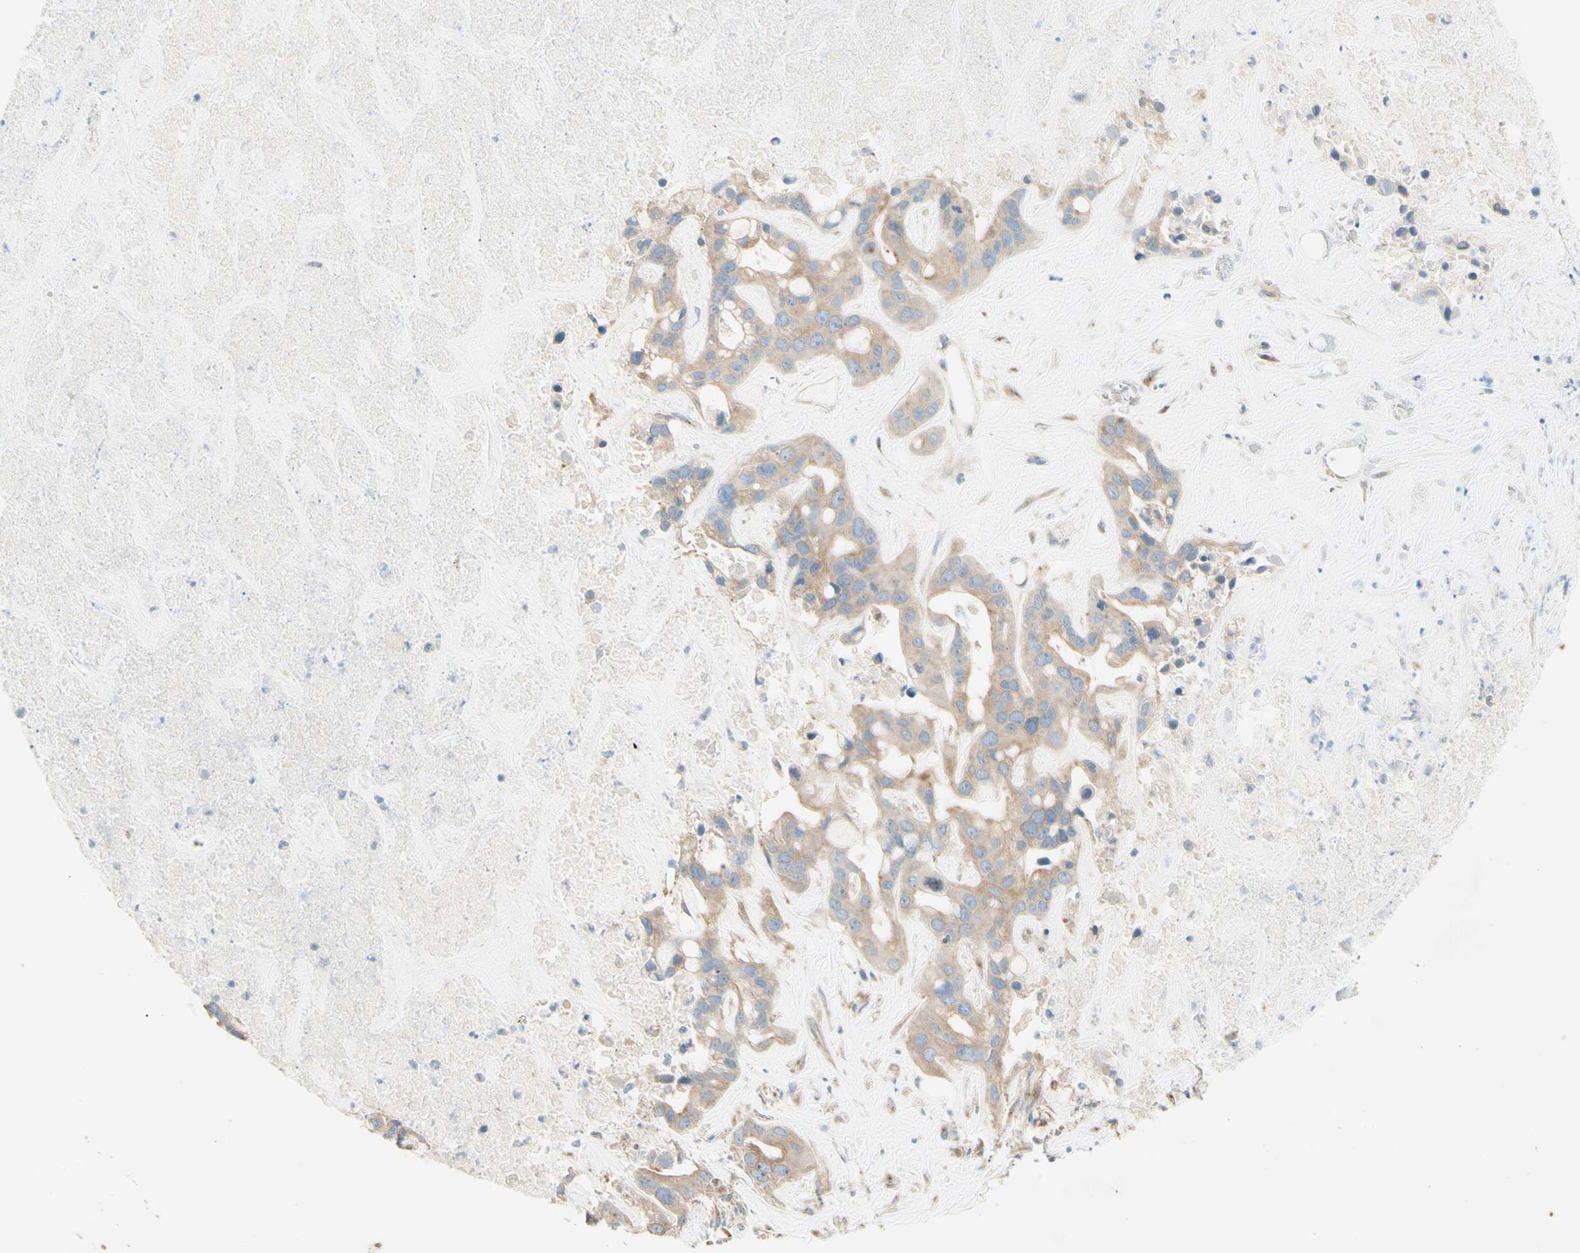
{"staining": {"intensity": "moderate", "quantity": ">75%", "location": "cytoplasmic/membranous"}, "tissue": "liver cancer", "cell_type": "Tumor cells", "image_type": "cancer", "snomed": [{"axis": "morphology", "description": "Cholangiocarcinoma"}, {"axis": "topography", "description": "Liver"}], "caption": "Immunohistochemistry (IHC) micrograph of neoplastic tissue: human liver cholangiocarcinoma stained using immunohistochemistry shows medium levels of moderate protein expression localized specifically in the cytoplasmic/membranous of tumor cells, appearing as a cytoplasmic/membranous brown color.", "gene": "DYNC1H1", "patient": {"sex": "female", "age": 65}}